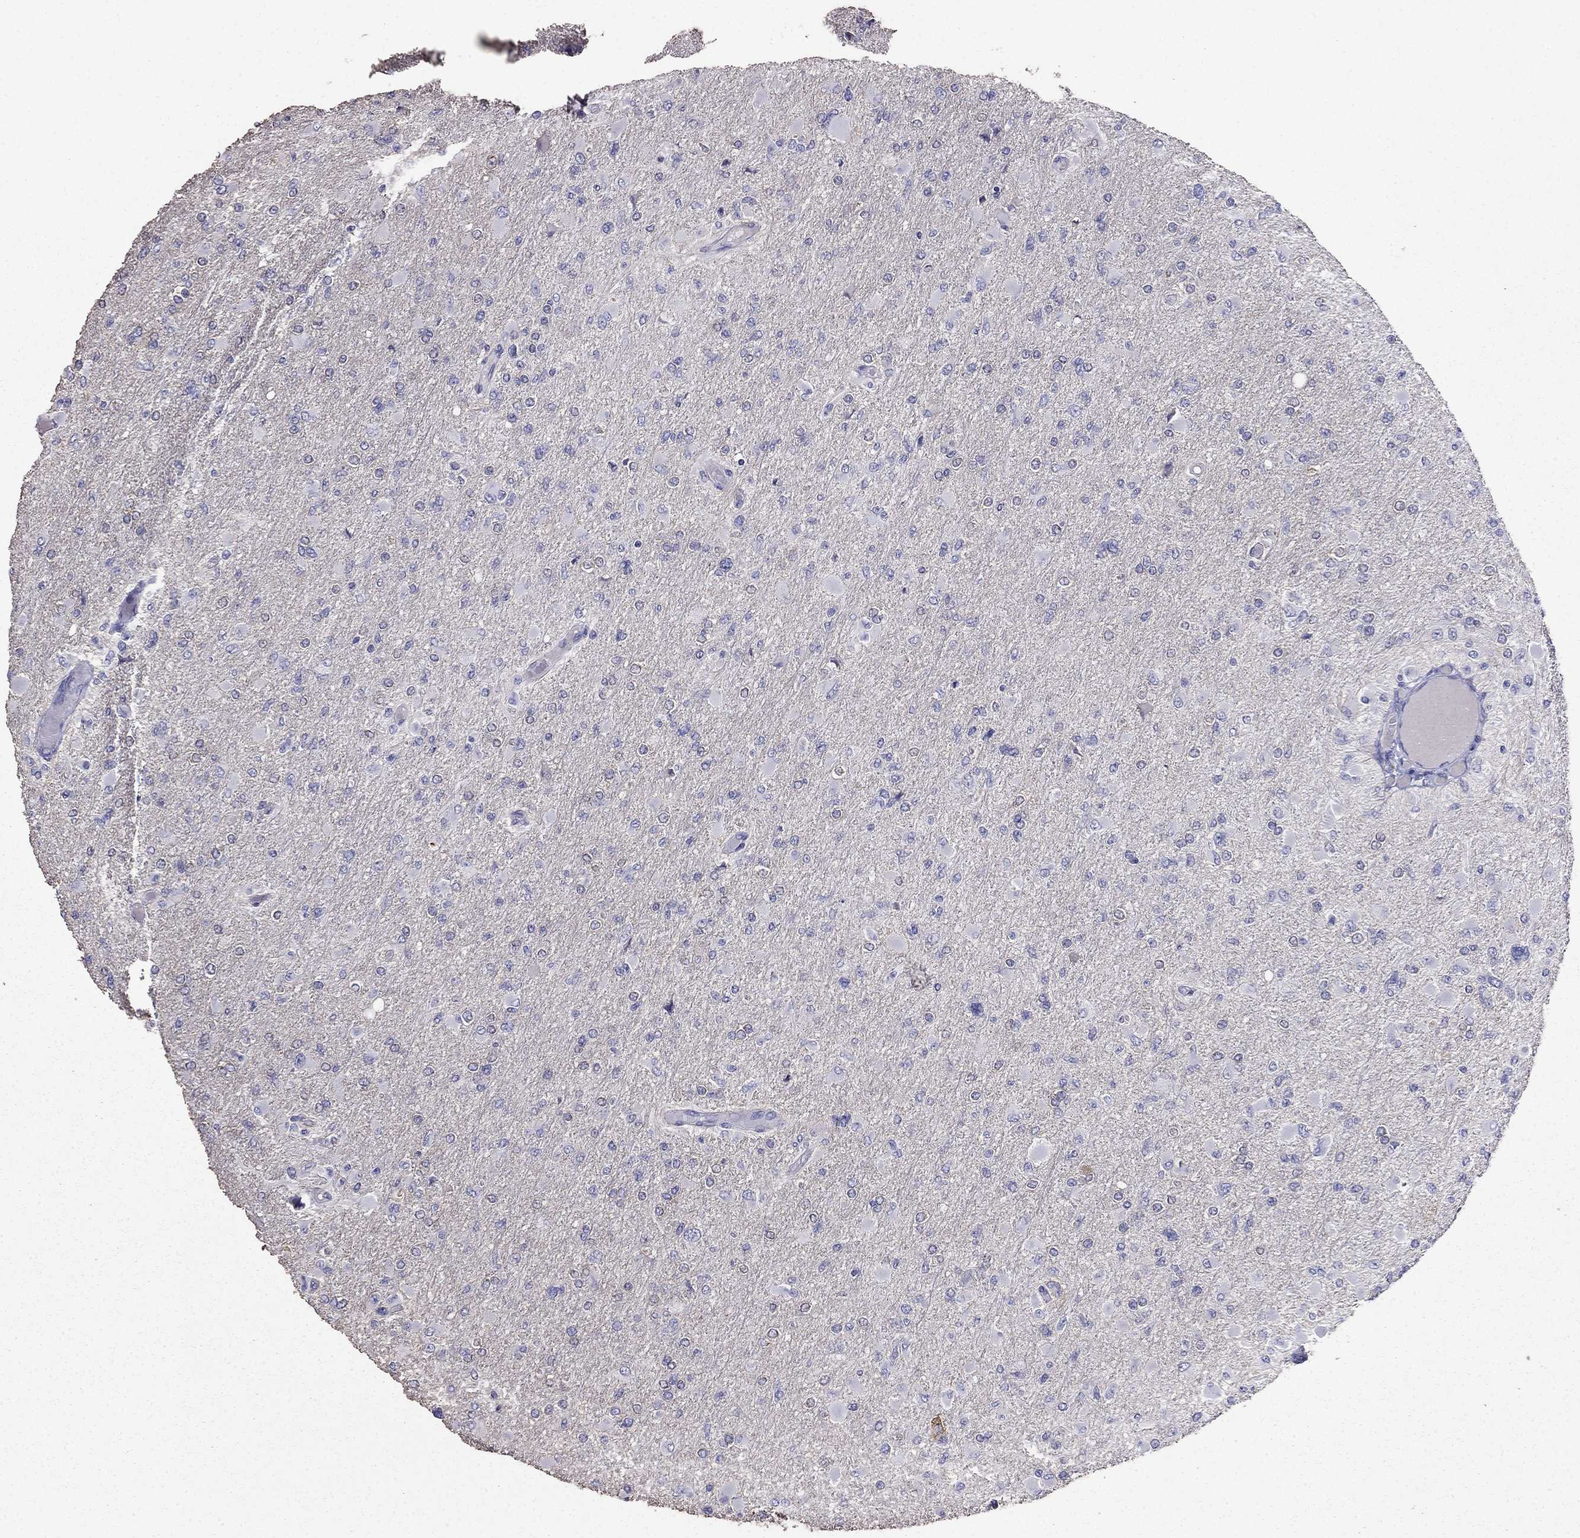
{"staining": {"intensity": "negative", "quantity": "none", "location": "none"}, "tissue": "glioma", "cell_type": "Tumor cells", "image_type": "cancer", "snomed": [{"axis": "morphology", "description": "Glioma, malignant, High grade"}, {"axis": "topography", "description": "Cerebral cortex"}], "caption": "This image is of glioma stained with IHC to label a protein in brown with the nuclei are counter-stained blue. There is no staining in tumor cells.", "gene": "AK5", "patient": {"sex": "female", "age": 36}}